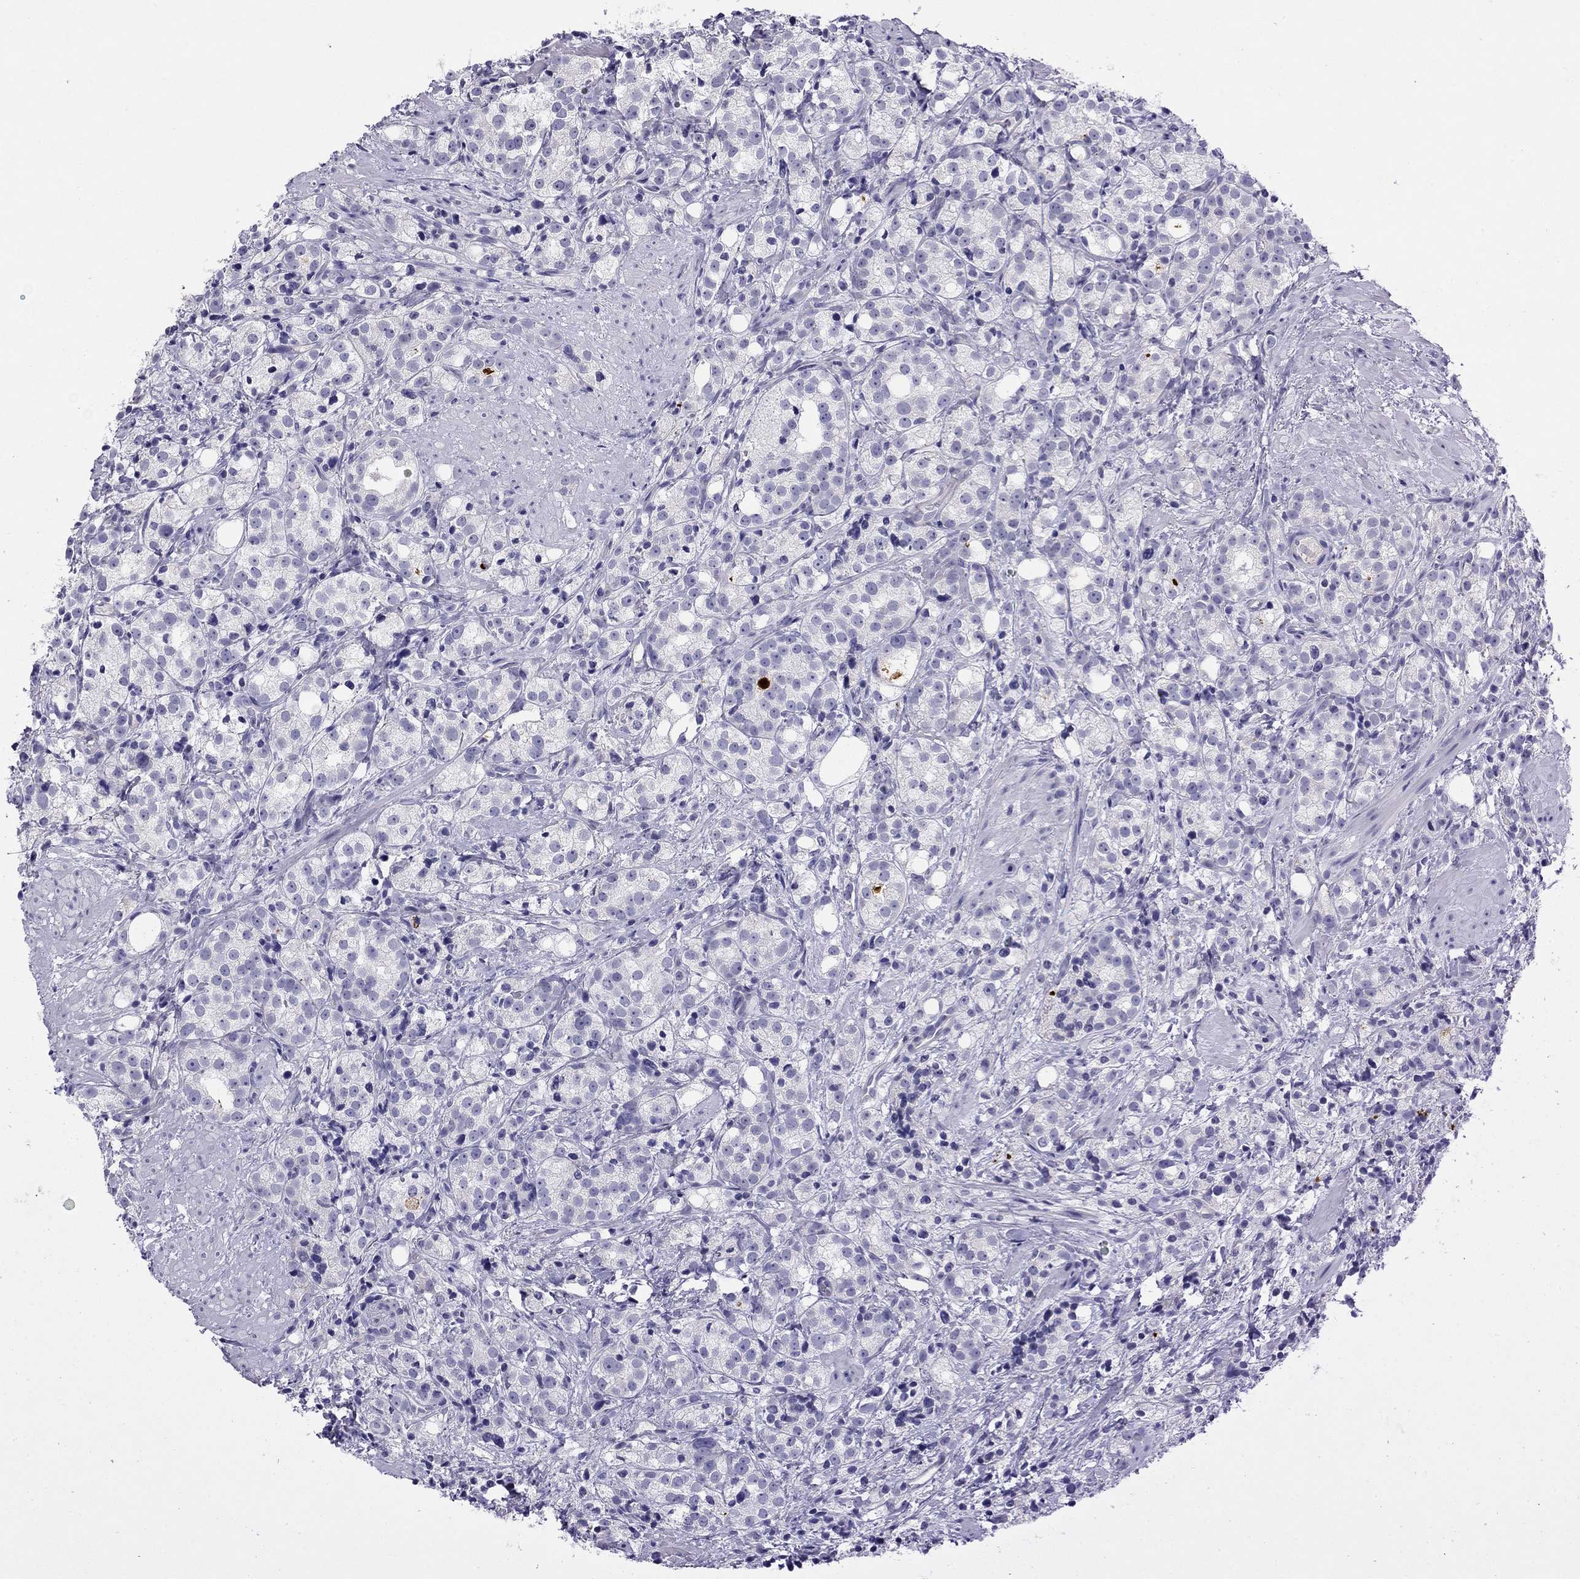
{"staining": {"intensity": "negative", "quantity": "none", "location": "none"}, "tissue": "prostate cancer", "cell_type": "Tumor cells", "image_type": "cancer", "snomed": [{"axis": "morphology", "description": "Adenocarcinoma, High grade"}, {"axis": "topography", "description": "Prostate"}], "caption": "The IHC micrograph has no significant positivity in tumor cells of adenocarcinoma (high-grade) (prostate) tissue.", "gene": "CAPNS2", "patient": {"sex": "male", "age": 53}}